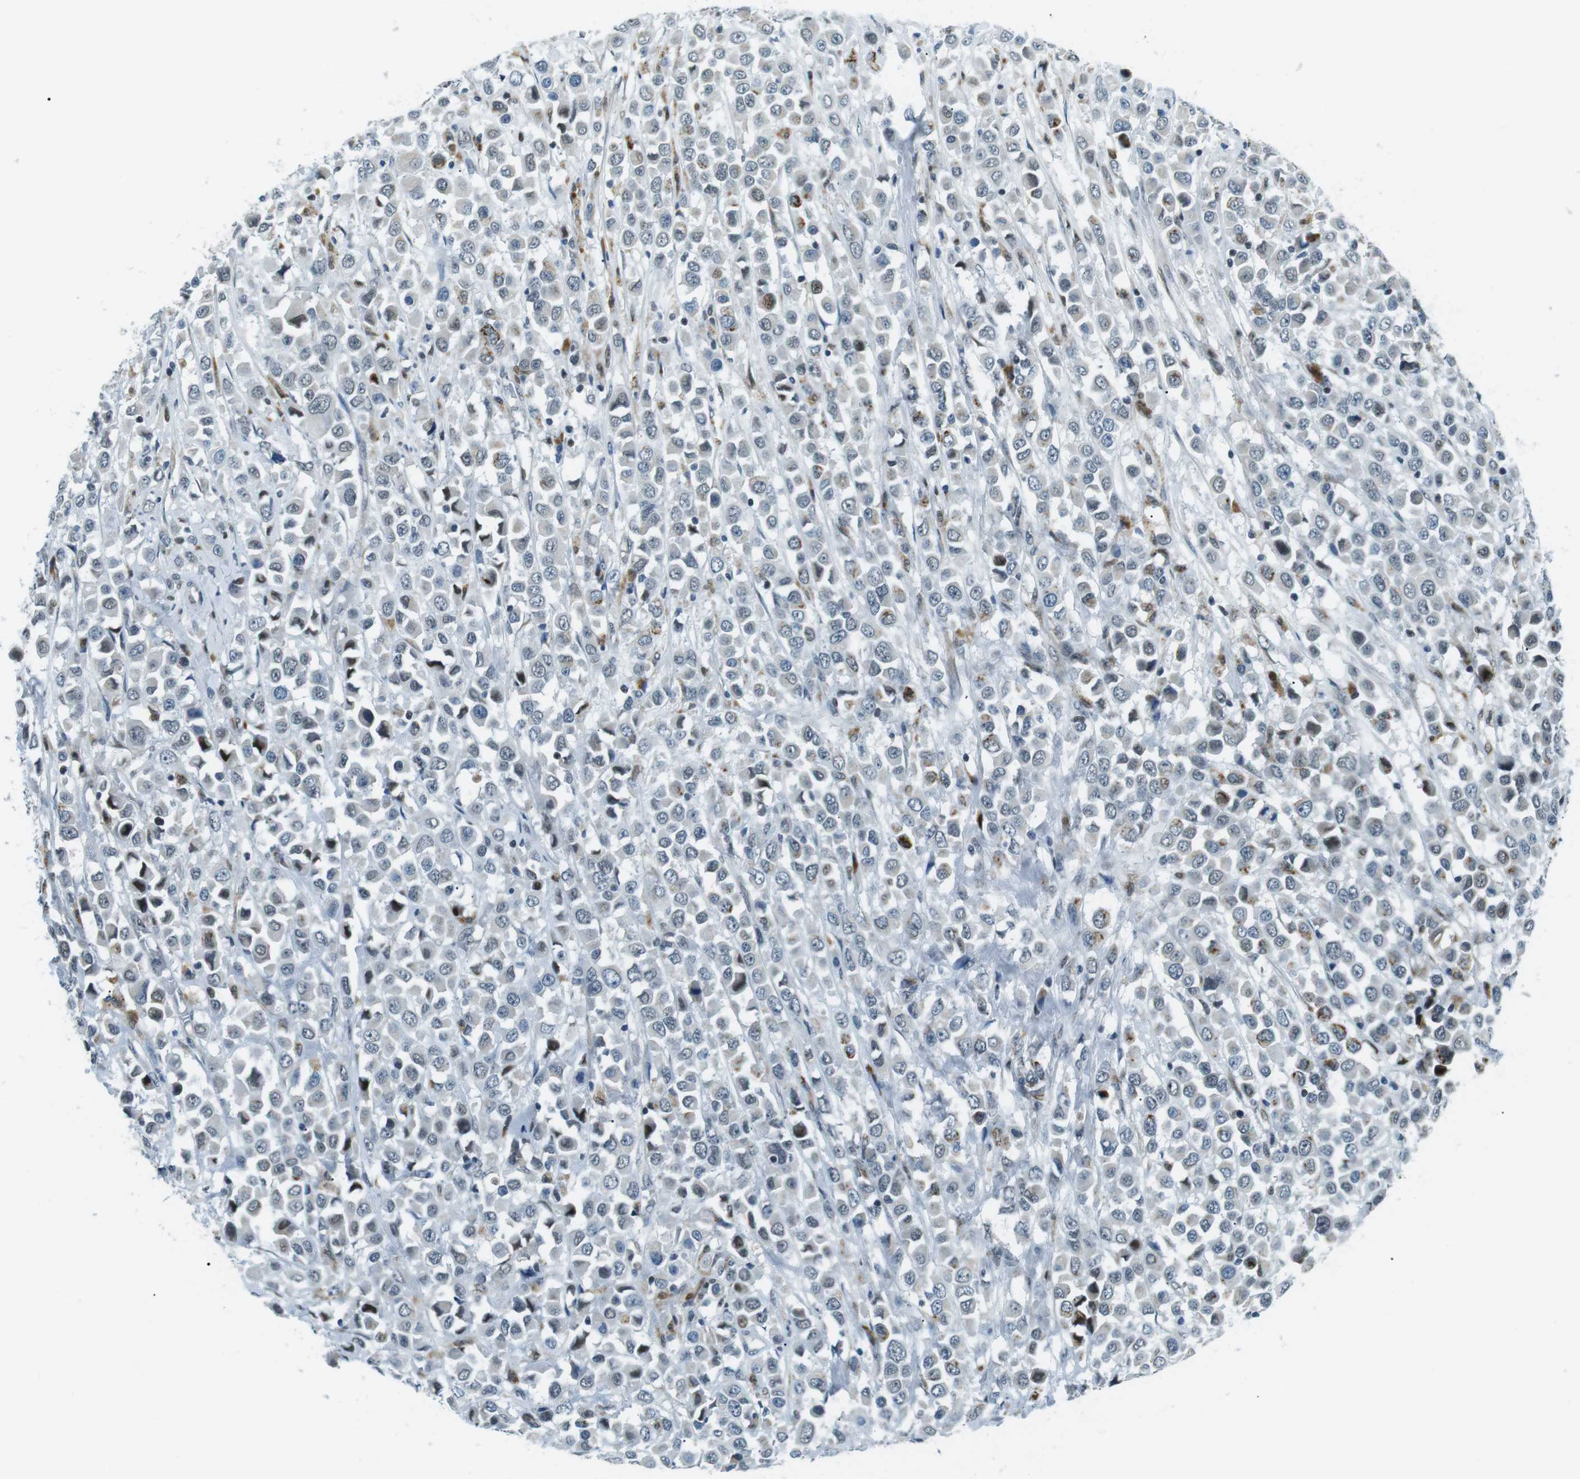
{"staining": {"intensity": "strong", "quantity": "<25%", "location": "cytoplasmic/membranous"}, "tissue": "breast cancer", "cell_type": "Tumor cells", "image_type": "cancer", "snomed": [{"axis": "morphology", "description": "Duct carcinoma"}, {"axis": "topography", "description": "Breast"}], "caption": "High-power microscopy captured an immunohistochemistry photomicrograph of breast cancer (invasive ductal carcinoma), revealing strong cytoplasmic/membranous staining in approximately <25% of tumor cells.", "gene": "PJA1", "patient": {"sex": "female", "age": 61}}